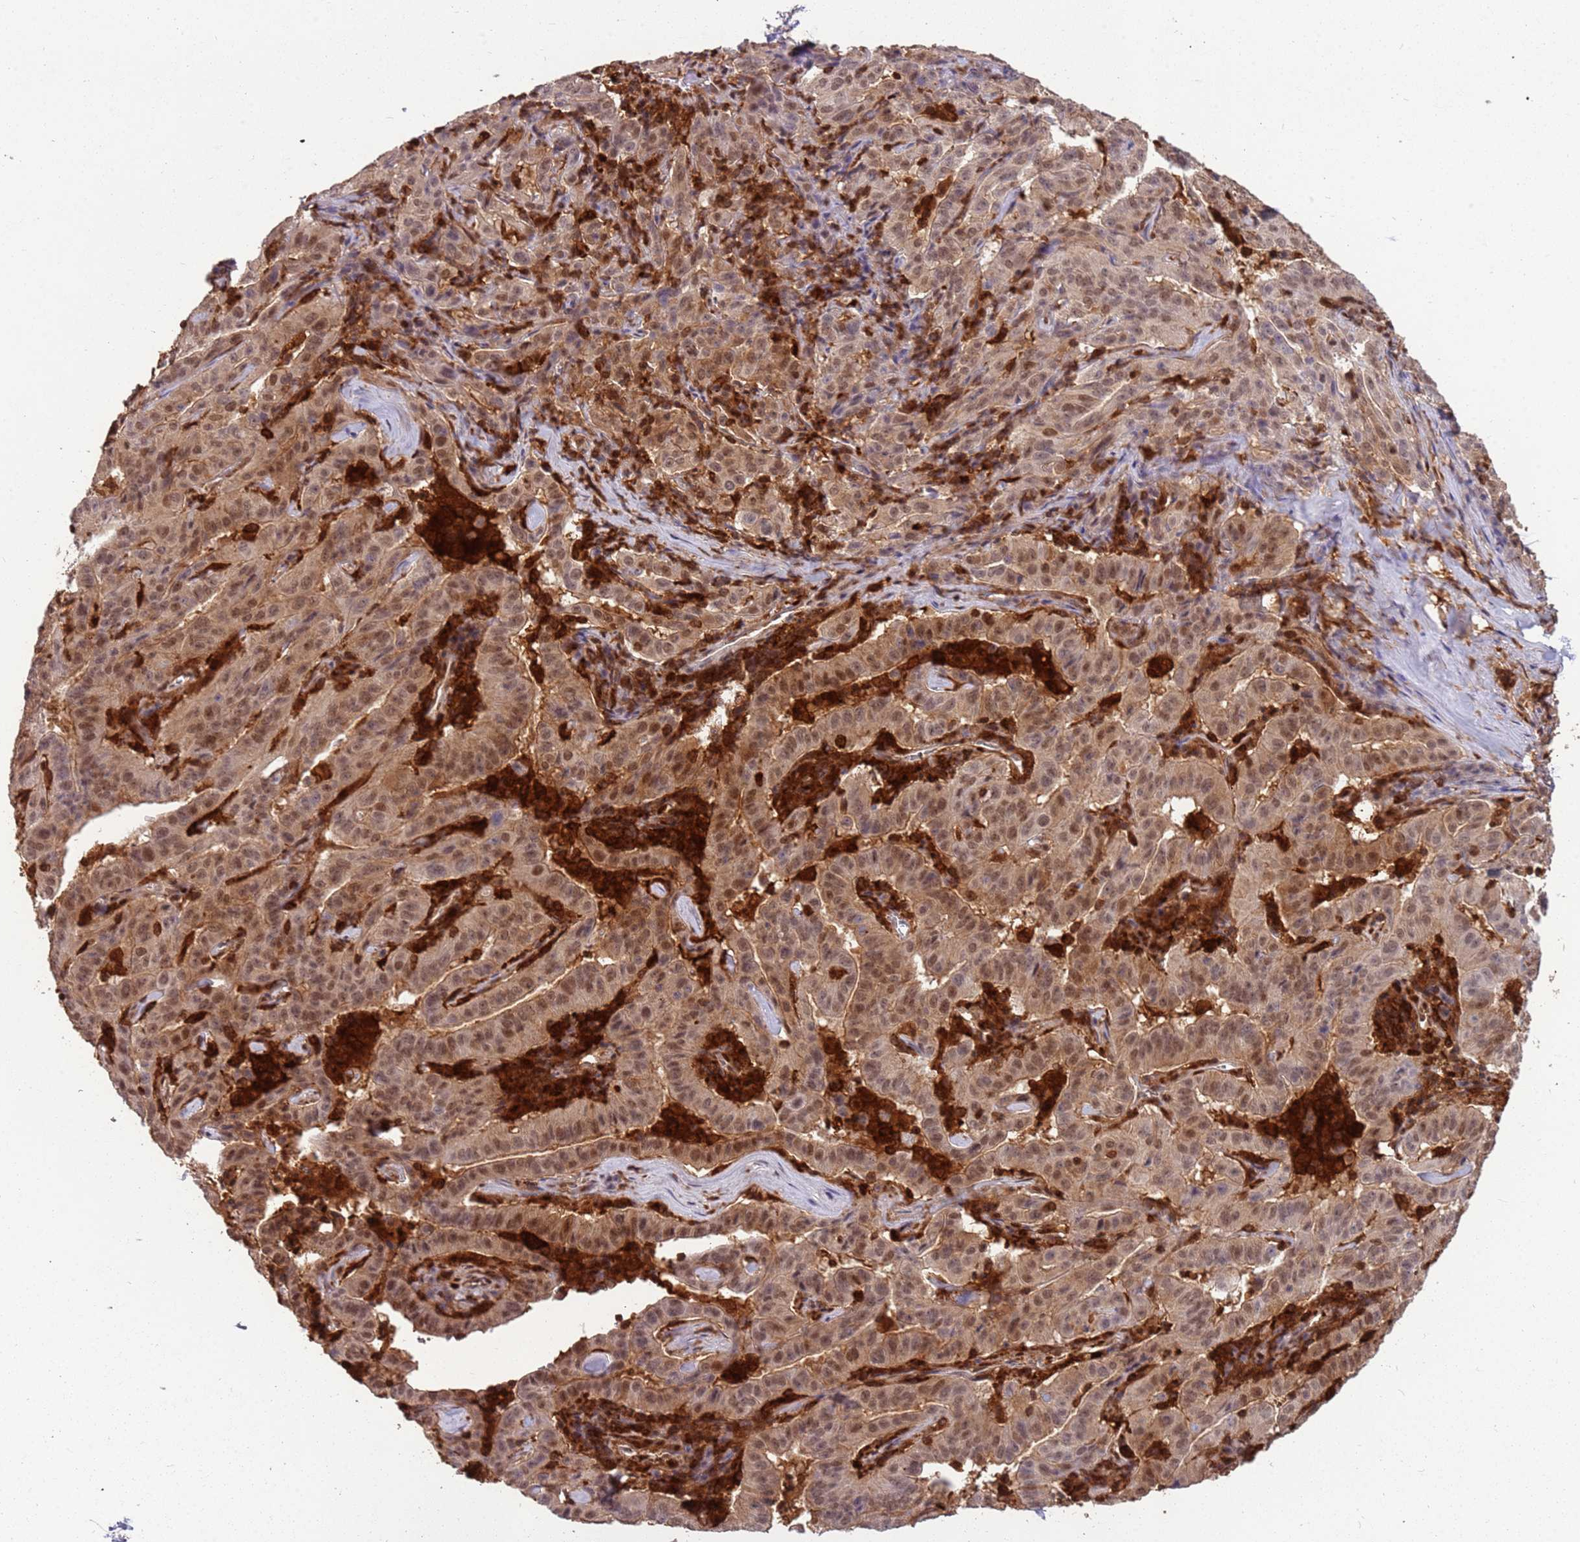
{"staining": {"intensity": "moderate", "quantity": ">75%", "location": "nuclear"}, "tissue": "pancreatic cancer", "cell_type": "Tumor cells", "image_type": "cancer", "snomed": [{"axis": "morphology", "description": "Adenocarcinoma, NOS"}, {"axis": "topography", "description": "Pancreas"}], "caption": "The photomicrograph demonstrates a brown stain indicating the presence of a protein in the nuclear of tumor cells in adenocarcinoma (pancreatic). Nuclei are stained in blue.", "gene": "GBP2", "patient": {"sex": "male", "age": 63}}